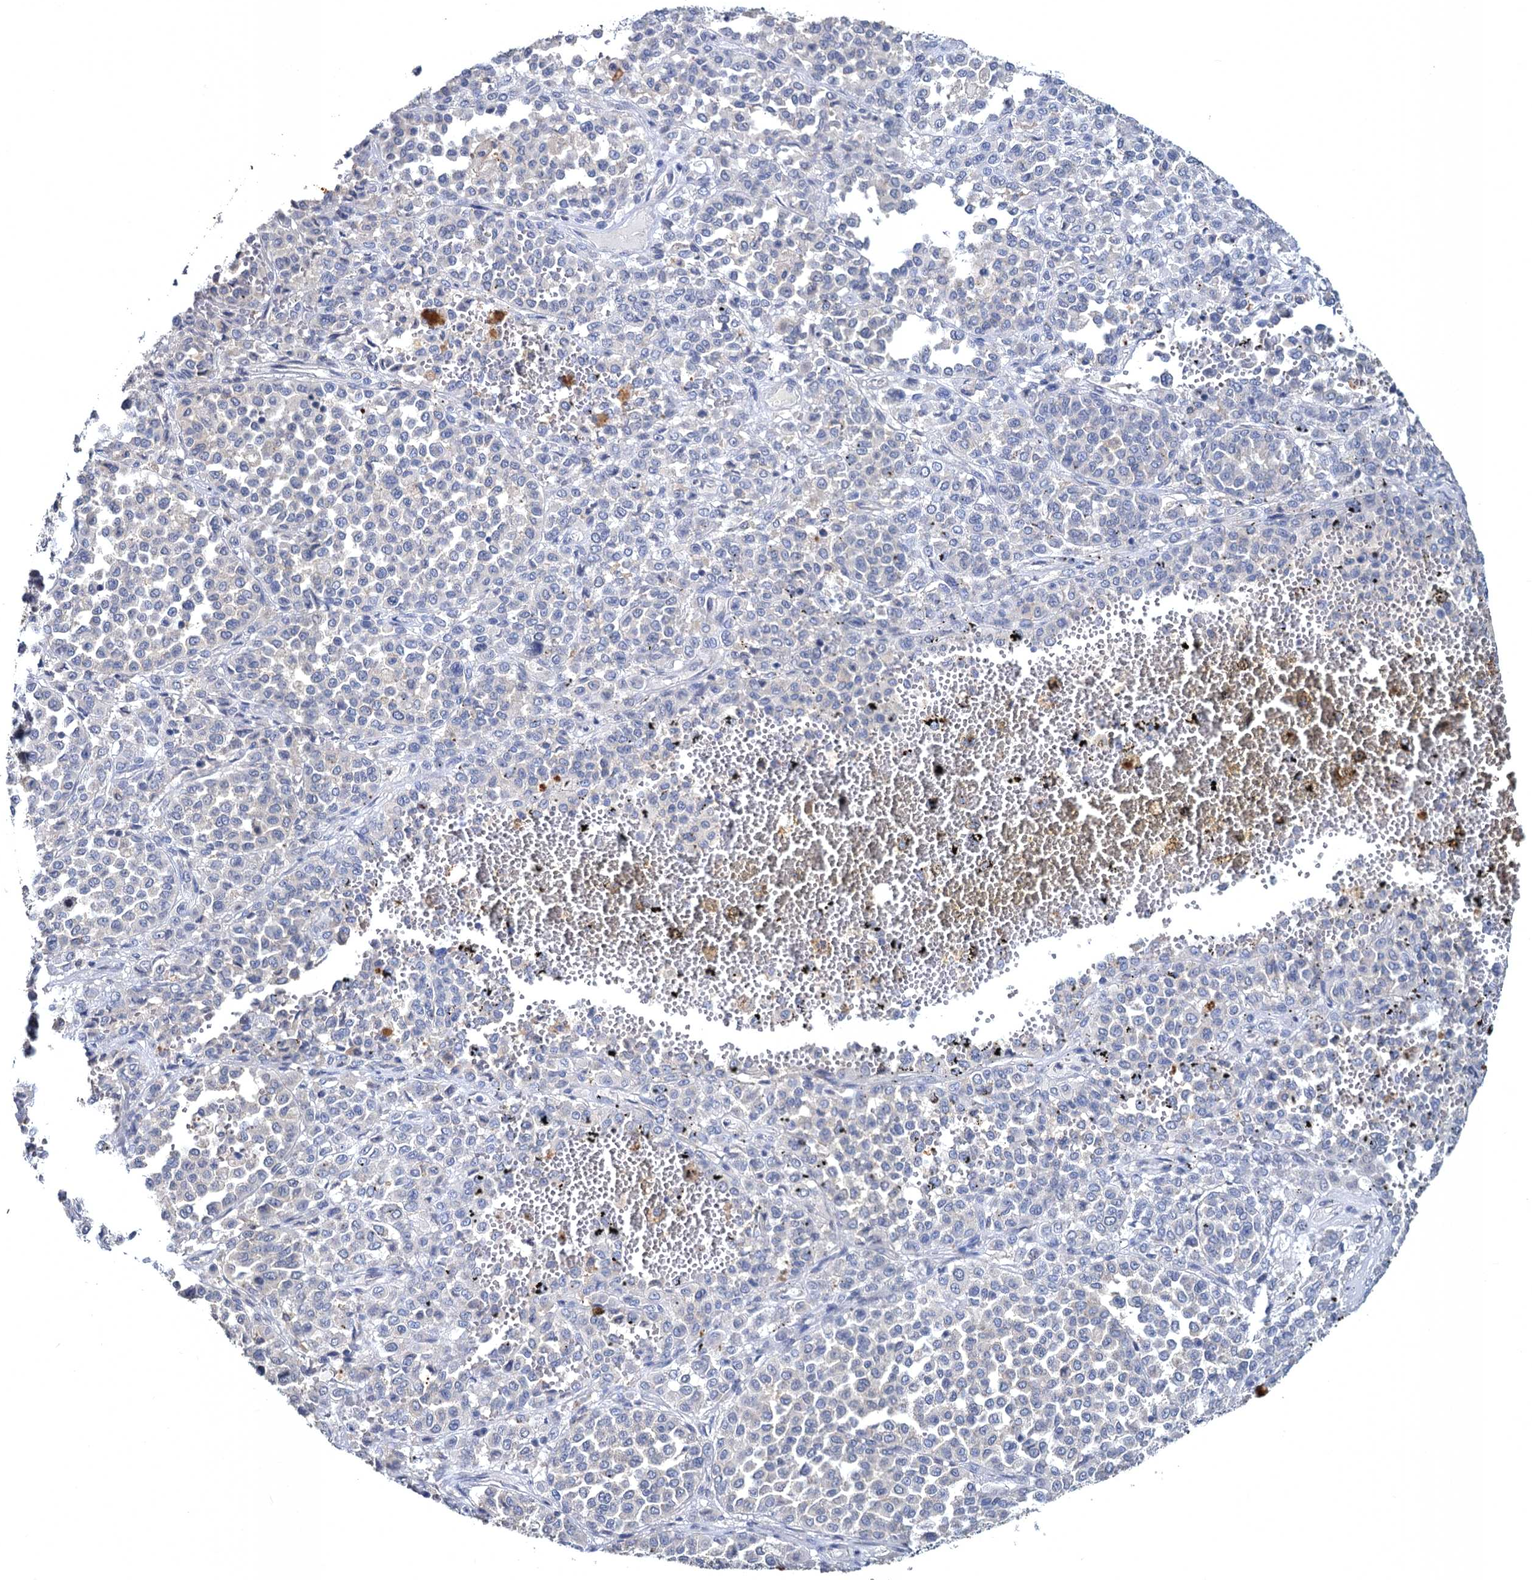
{"staining": {"intensity": "negative", "quantity": "none", "location": "none"}, "tissue": "melanoma", "cell_type": "Tumor cells", "image_type": "cancer", "snomed": [{"axis": "morphology", "description": "Malignant melanoma, Metastatic site"}, {"axis": "topography", "description": "Pancreas"}], "caption": "The micrograph shows no significant positivity in tumor cells of malignant melanoma (metastatic site).", "gene": "ATP9A", "patient": {"sex": "female", "age": 30}}